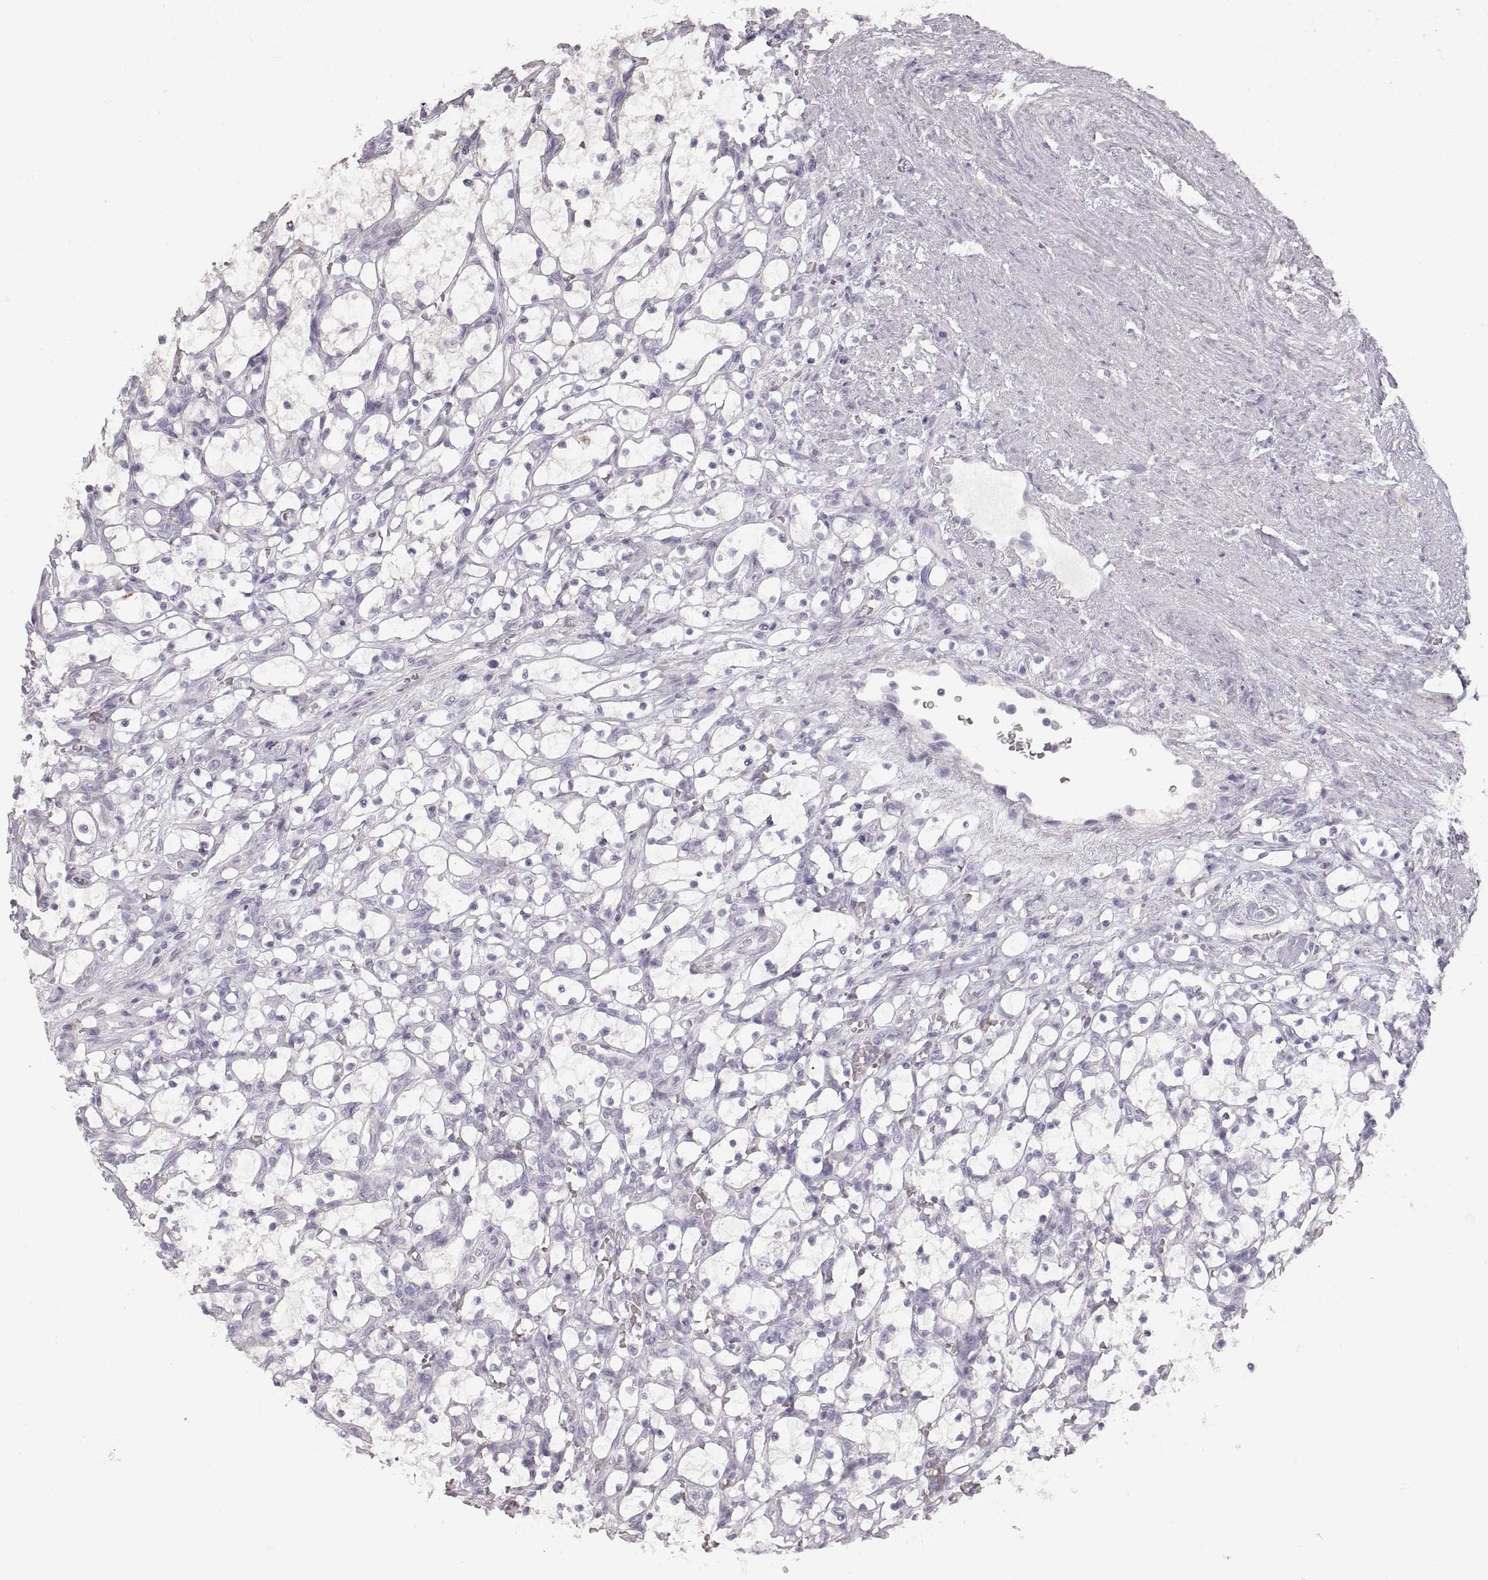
{"staining": {"intensity": "negative", "quantity": "none", "location": "none"}, "tissue": "renal cancer", "cell_type": "Tumor cells", "image_type": "cancer", "snomed": [{"axis": "morphology", "description": "Adenocarcinoma, NOS"}, {"axis": "topography", "description": "Kidney"}], "caption": "High power microscopy histopathology image of an immunohistochemistry micrograph of renal cancer, revealing no significant staining in tumor cells.", "gene": "ZP3", "patient": {"sex": "female", "age": 69}}